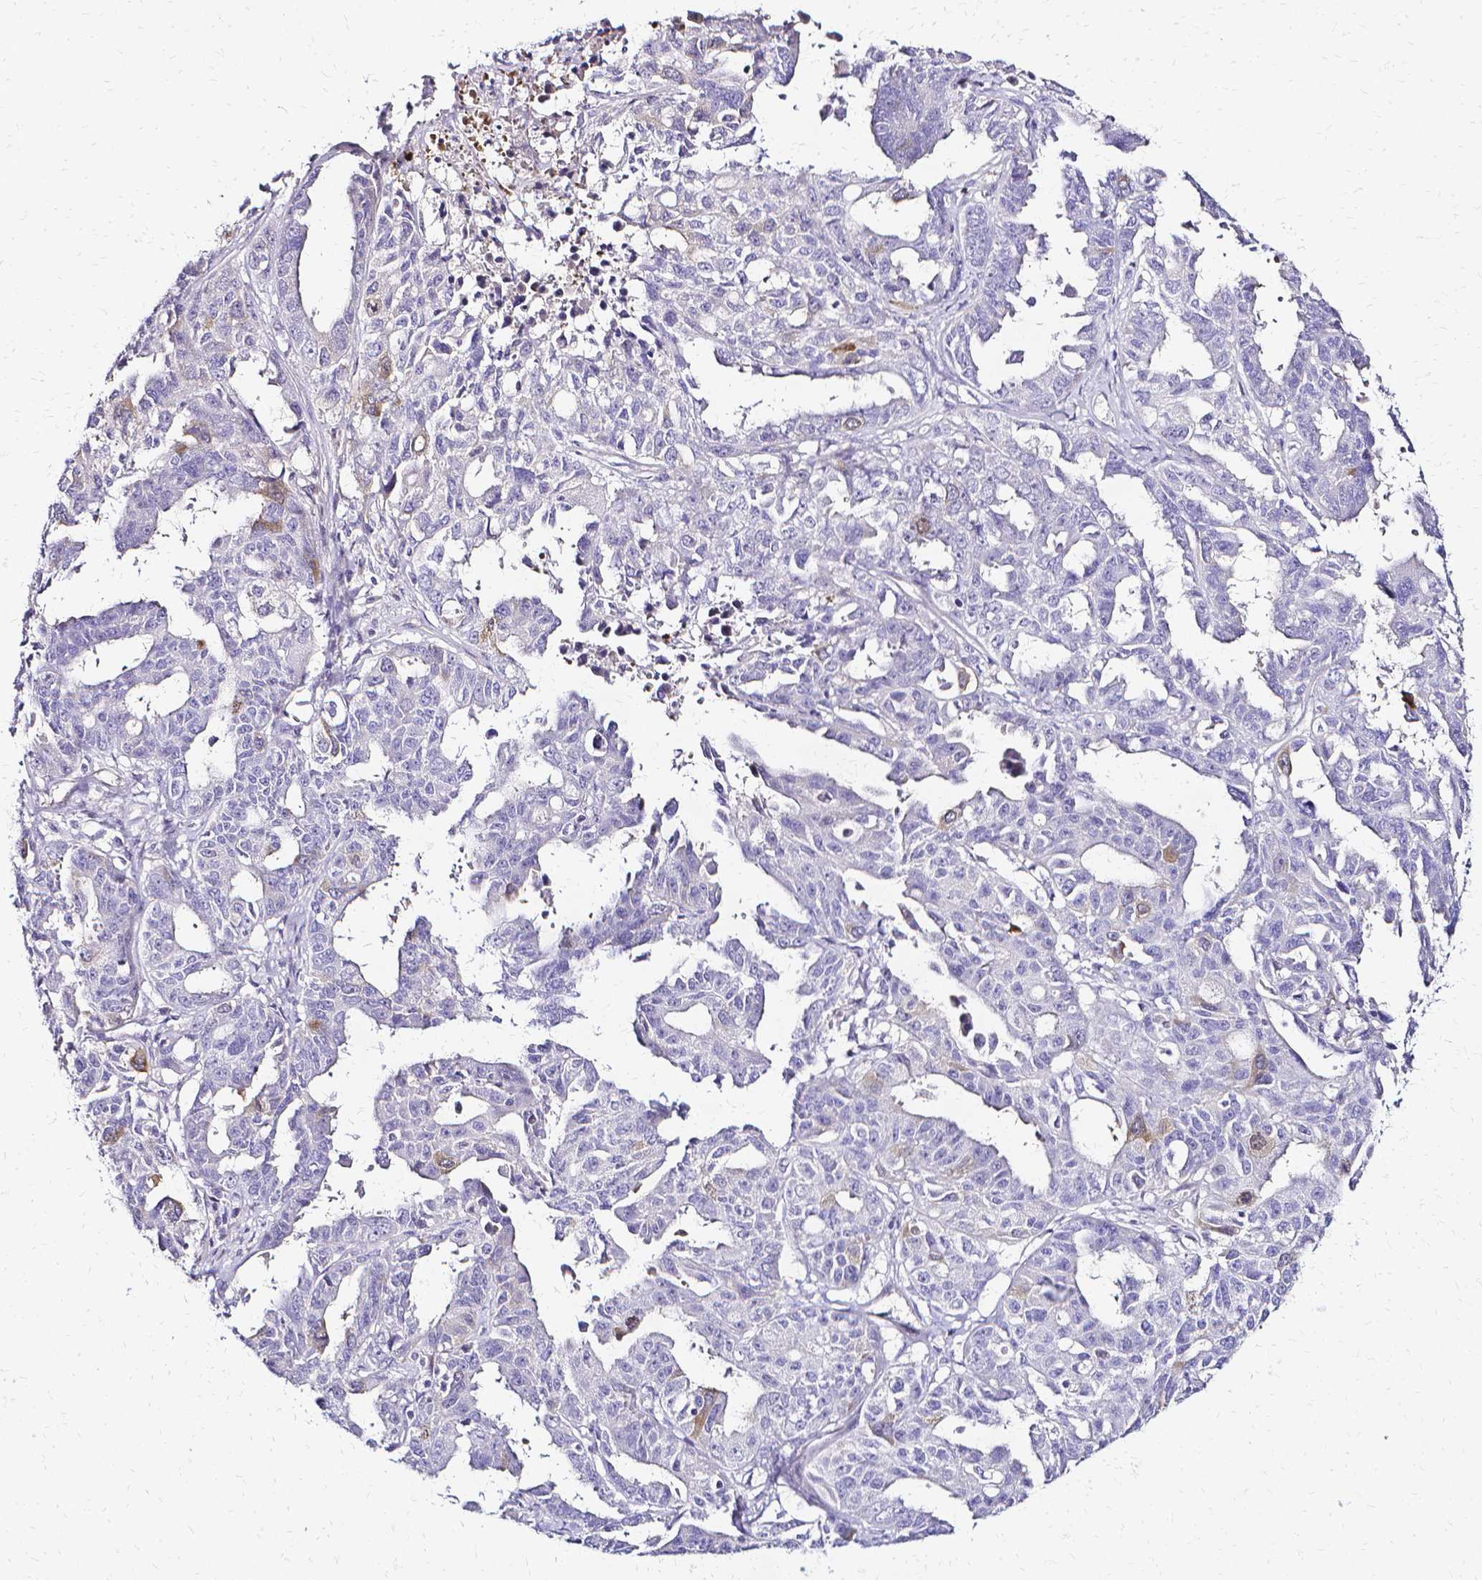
{"staining": {"intensity": "moderate", "quantity": "<25%", "location": "cytoplasmic/membranous"}, "tissue": "ovarian cancer", "cell_type": "Tumor cells", "image_type": "cancer", "snomed": [{"axis": "morphology", "description": "Adenocarcinoma, NOS"}, {"axis": "morphology", "description": "Carcinoma, endometroid"}, {"axis": "topography", "description": "Ovary"}], "caption": "Immunohistochemistry (DAB (3,3'-diaminobenzidine)) staining of human ovarian cancer demonstrates moderate cytoplasmic/membranous protein positivity in approximately <25% of tumor cells.", "gene": "CCNB1", "patient": {"sex": "female", "age": 72}}